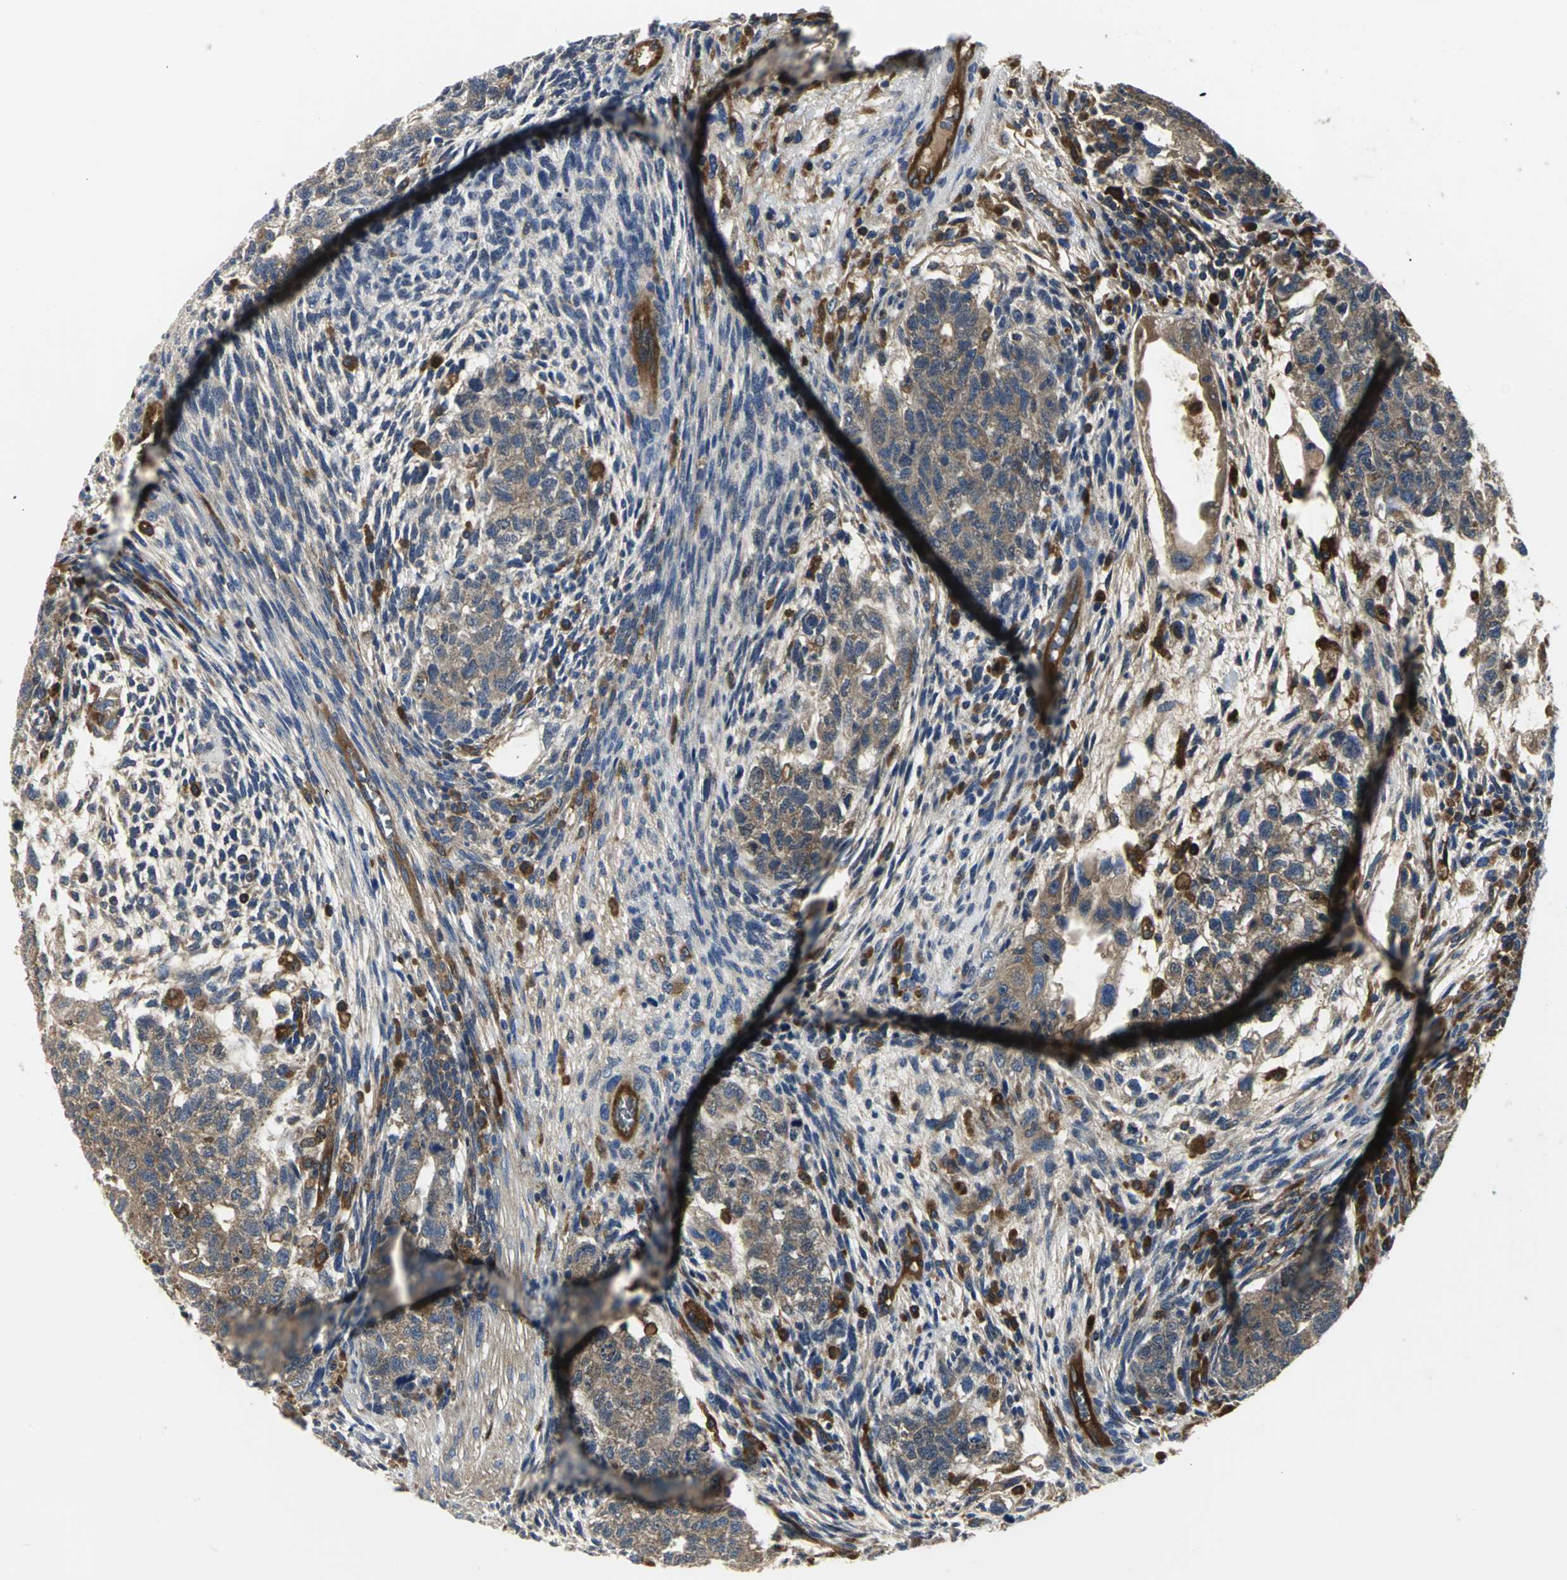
{"staining": {"intensity": "moderate", "quantity": ">75%", "location": "cytoplasmic/membranous"}, "tissue": "testis cancer", "cell_type": "Tumor cells", "image_type": "cancer", "snomed": [{"axis": "morphology", "description": "Normal tissue, NOS"}, {"axis": "morphology", "description": "Carcinoma, Embryonal, NOS"}, {"axis": "topography", "description": "Testis"}], "caption": "A high-resolution photomicrograph shows IHC staining of testis cancer (embryonal carcinoma), which shows moderate cytoplasmic/membranous staining in about >75% of tumor cells. Using DAB (3,3'-diaminobenzidine) (brown) and hematoxylin (blue) stains, captured at high magnification using brightfield microscopy.", "gene": "CHRNB1", "patient": {"sex": "male", "age": 36}}